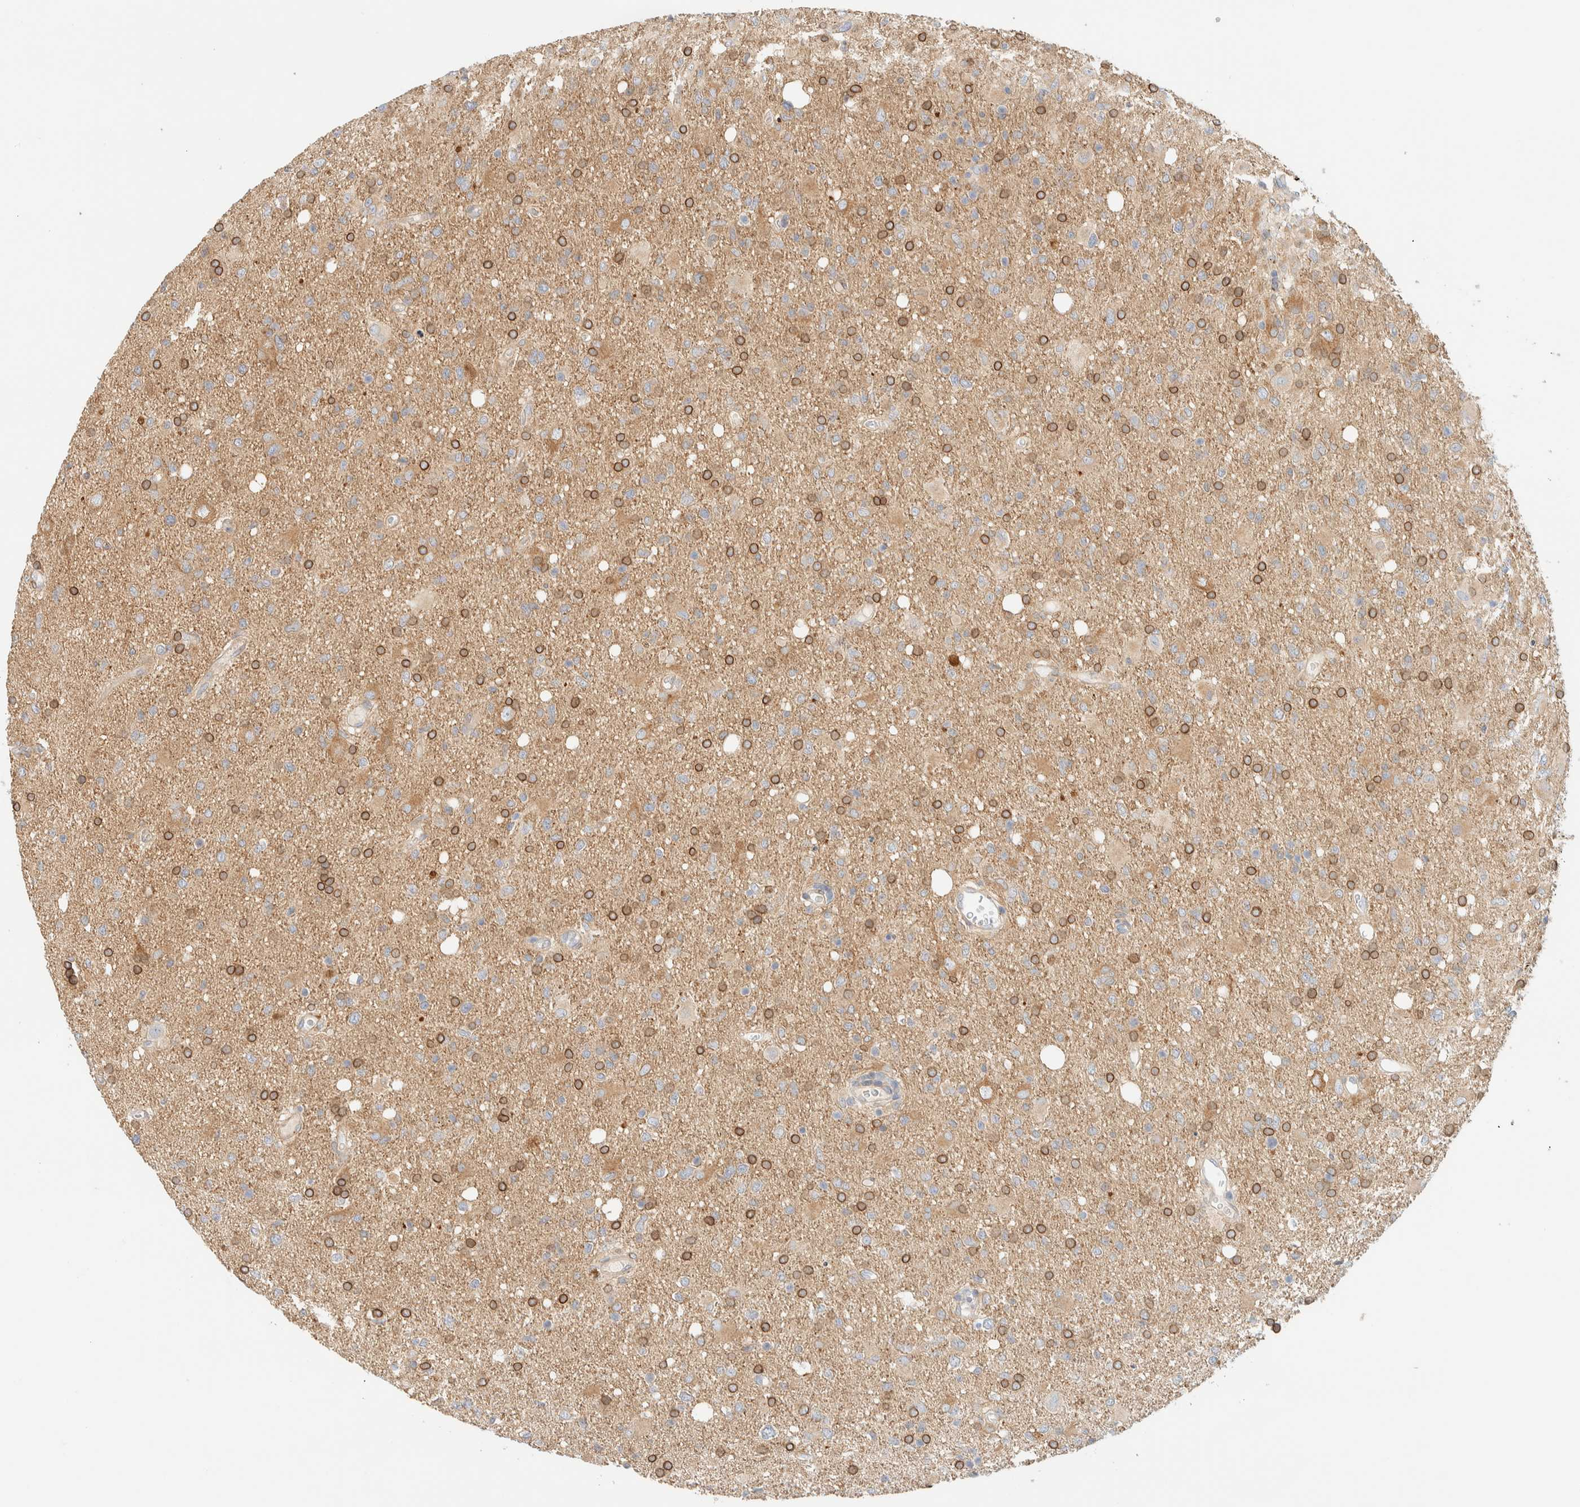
{"staining": {"intensity": "moderate", "quantity": ">75%", "location": "cytoplasmic/membranous"}, "tissue": "glioma", "cell_type": "Tumor cells", "image_type": "cancer", "snomed": [{"axis": "morphology", "description": "Glioma, malignant, High grade"}, {"axis": "topography", "description": "Brain"}], "caption": "Malignant glioma (high-grade) stained with a protein marker reveals moderate staining in tumor cells.", "gene": "NT5C", "patient": {"sex": "female", "age": 57}}